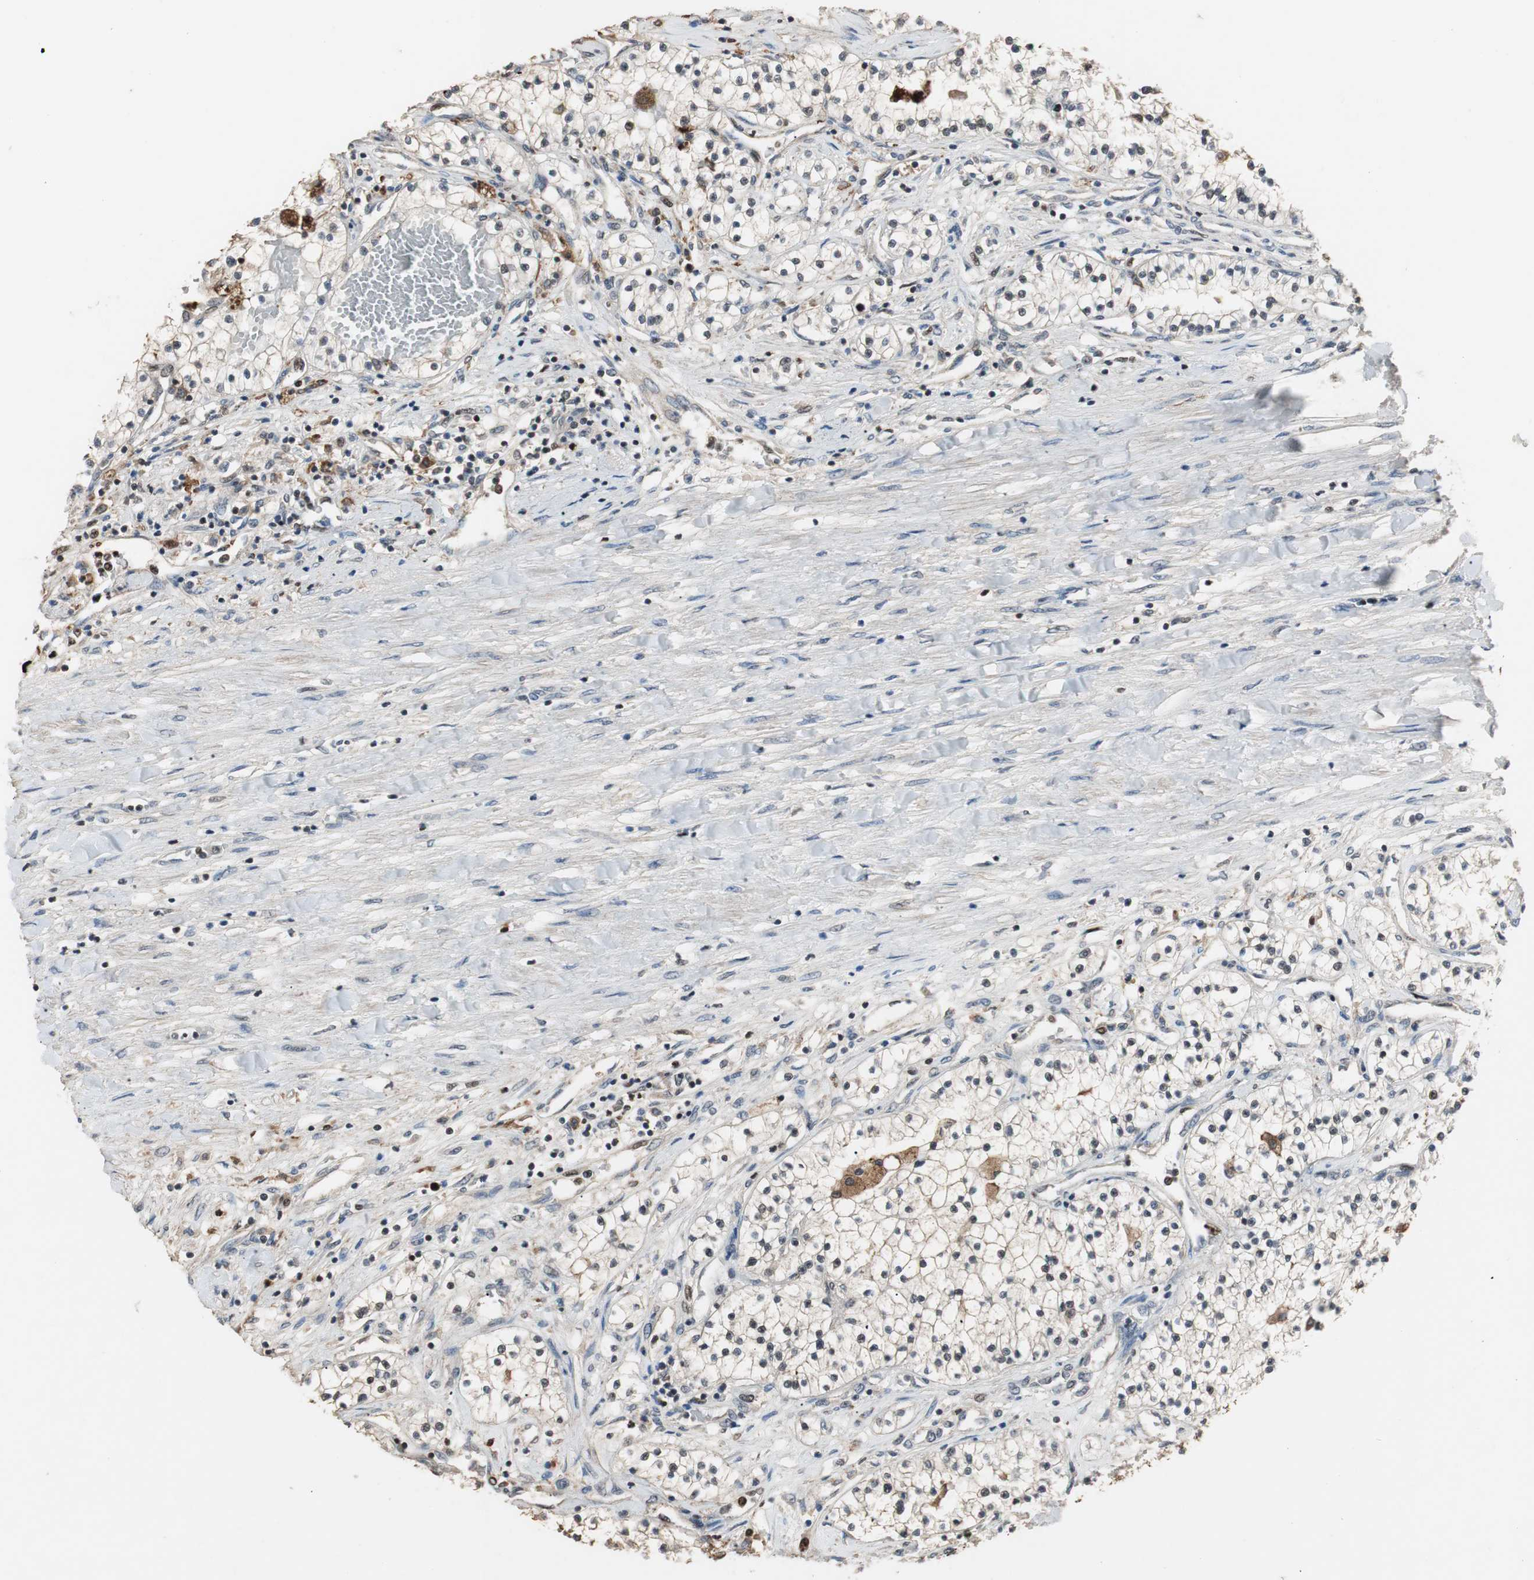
{"staining": {"intensity": "negative", "quantity": "none", "location": "none"}, "tissue": "renal cancer", "cell_type": "Tumor cells", "image_type": "cancer", "snomed": [{"axis": "morphology", "description": "Adenocarcinoma, NOS"}, {"axis": "topography", "description": "Kidney"}], "caption": "Immunohistochemistry image of neoplastic tissue: human renal cancer stained with DAB displays no significant protein expression in tumor cells.", "gene": "FEN1", "patient": {"sex": "male", "age": 68}}